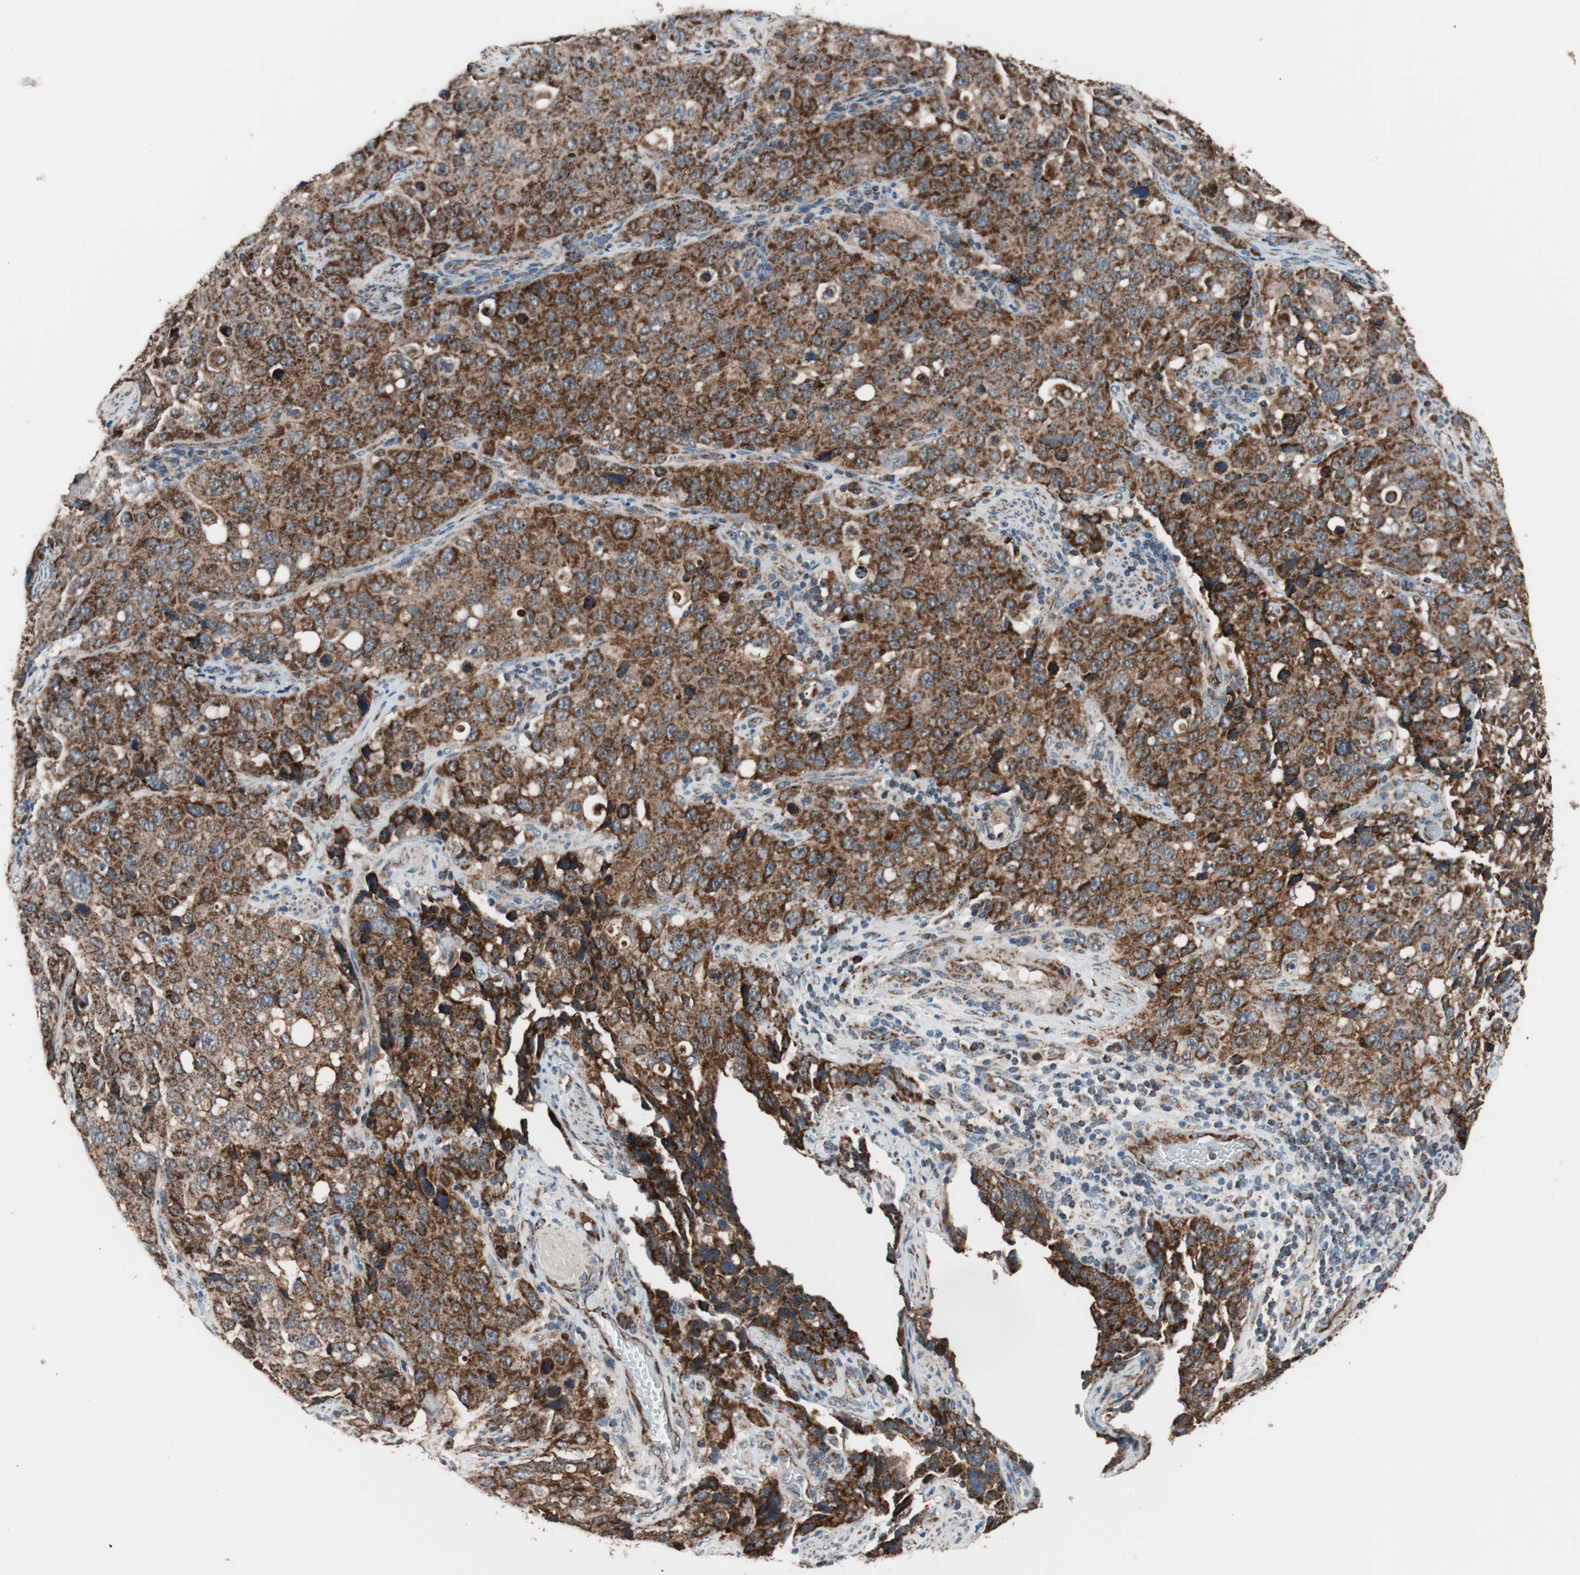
{"staining": {"intensity": "strong", "quantity": ">75%", "location": "cytoplasmic/membranous"}, "tissue": "stomach cancer", "cell_type": "Tumor cells", "image_type": "cancer", "snomed": [{"axis": "morphology", "description": "Normal tissue, NOS"}, {"axis": "morphology", "description": "Adenocarcinoma, NOS"}, {"axis": "topography", "description": "Stomach"}], "caption": "Tumor cells reveal high levels of strong cytoplasmic/membranous staining in approximately >75% of cells in human adenocarcinoma (stomach). The protein is shown in brown color, while the nuclei are stained blue.", "gene": "PITRM1", "patient": {"sex": "male", "age": 48}}